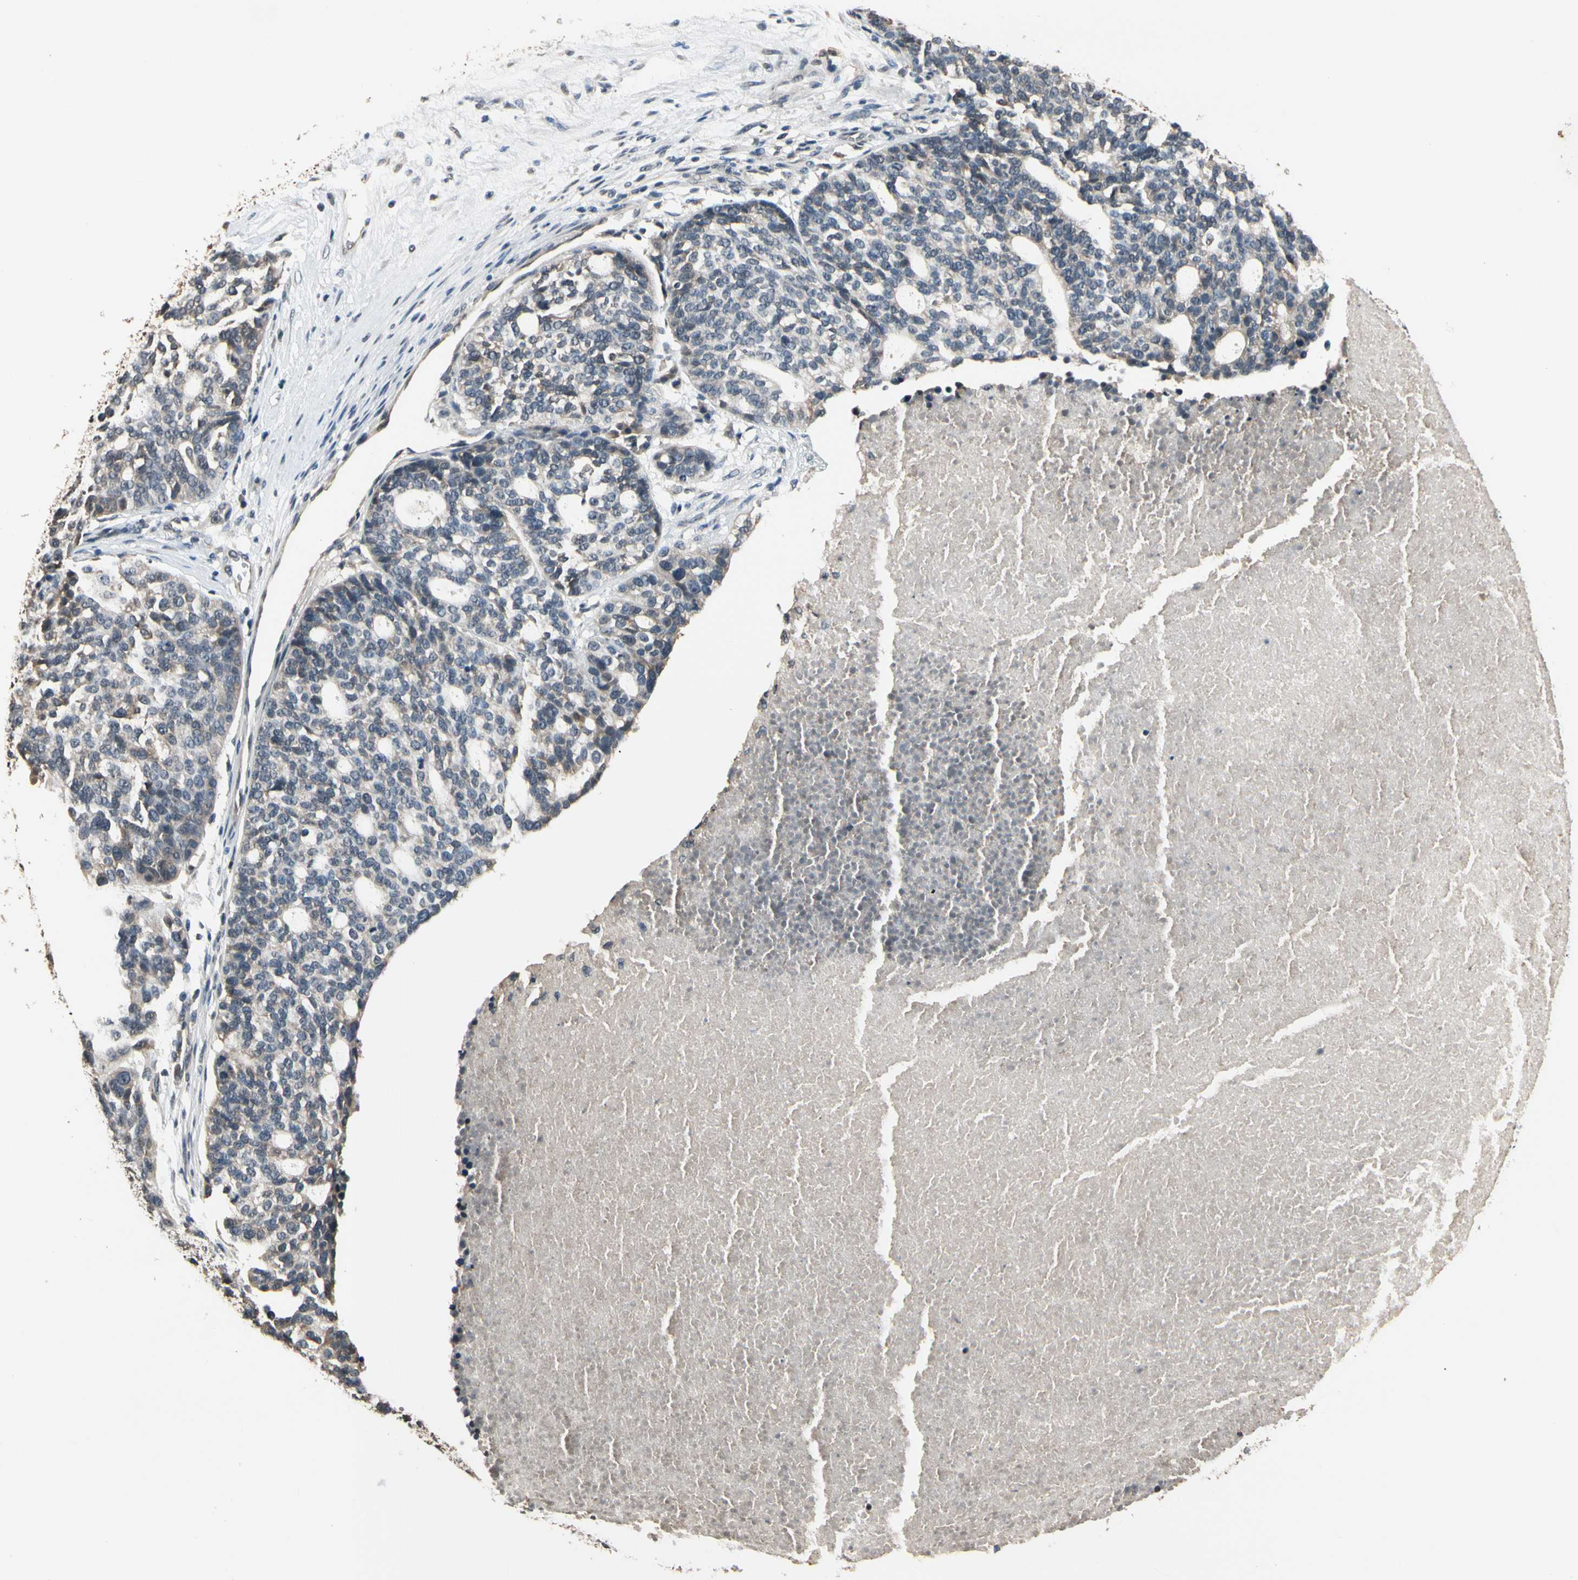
{"staining": {"intensity": "weak", "quantity": "25%-75%", "location": "cytoplasmic/membranous"}, "tissue": "ovarian cancer", "cell_type": "Tumor cells", "image_type": "cancer", "snomed": [{"axis": "morphology", "description": "Cystadenocarcinoma, serous, NOS"}, {"axis": "topography", "description": "Ovary"}], "caption": "The immunohistochemical stain labels weak cytoplasmic/membranous positivity in tumor cells of ovarian serous cystadenocarcinoma tissue. (brown staining indicates protein expression, while blue staining denotes nuclei).", "gene": "GCLC", "patient": {"sex": "female", "age": 59}}